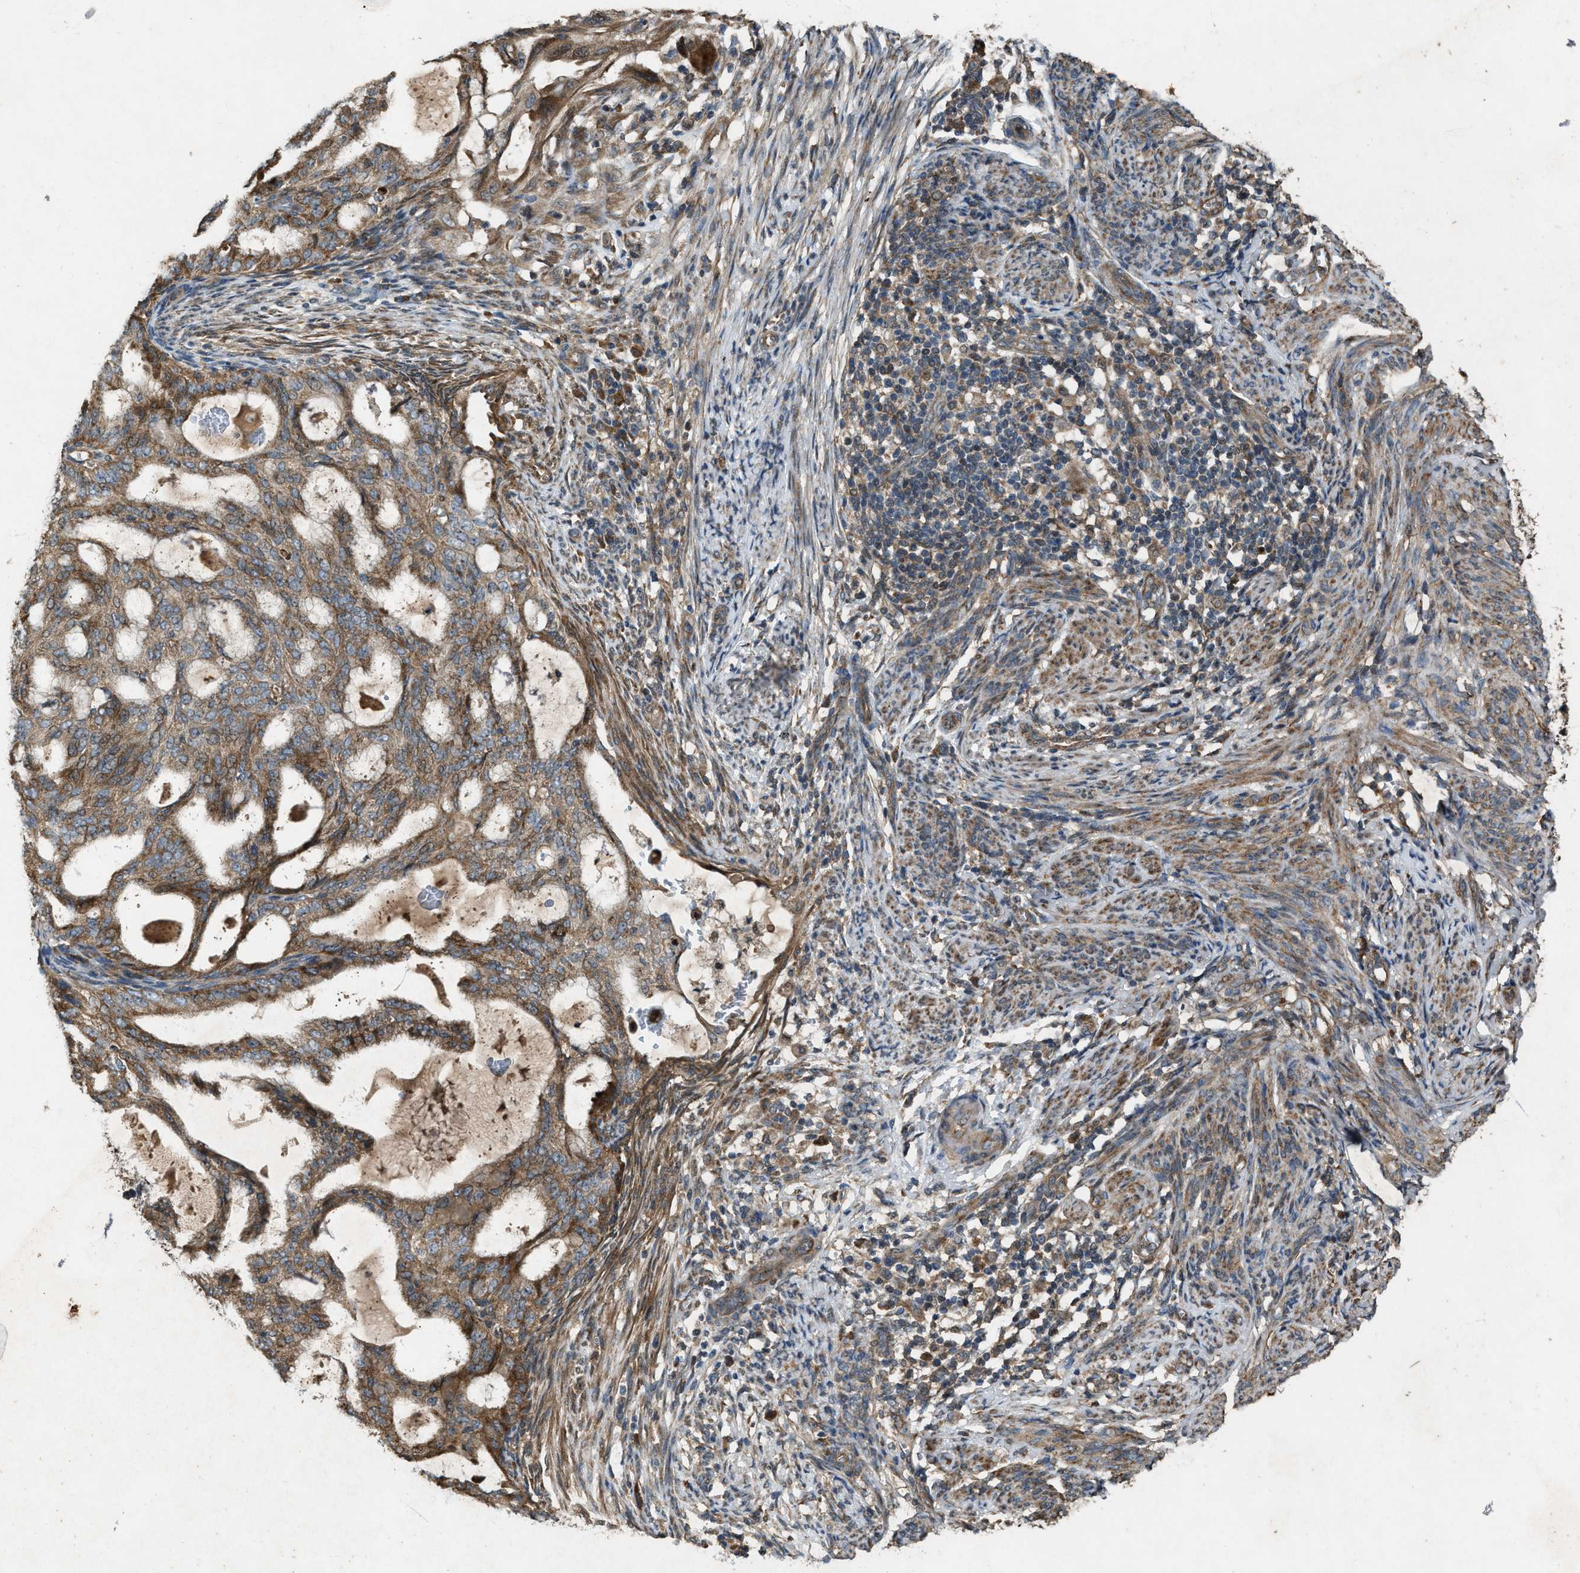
{"staining": {"intensity": "moderate", "quantity": ">75%", "location": "cytoplasmic/membranous"}, "tissue": "endometrial cancer", "cell_type": "Tumor cells", "image_type": "cancer", "snomed": [{"axis": "morphology", "description": "Adenocarcinoma, NOS"}, {"axis": "topography", "description": "Endometrium"}], "caption": "Brown immunohistochemical staining in human endometrial adenocarcinoma reveals moderate cytoplasmic/membranous staining in about >75% of tumor cells. (brown staining indicates protein expression, while blue staining denotes nuclei).", "gene": "PDP2", "patient": {"sex": "female", "age": 58}}